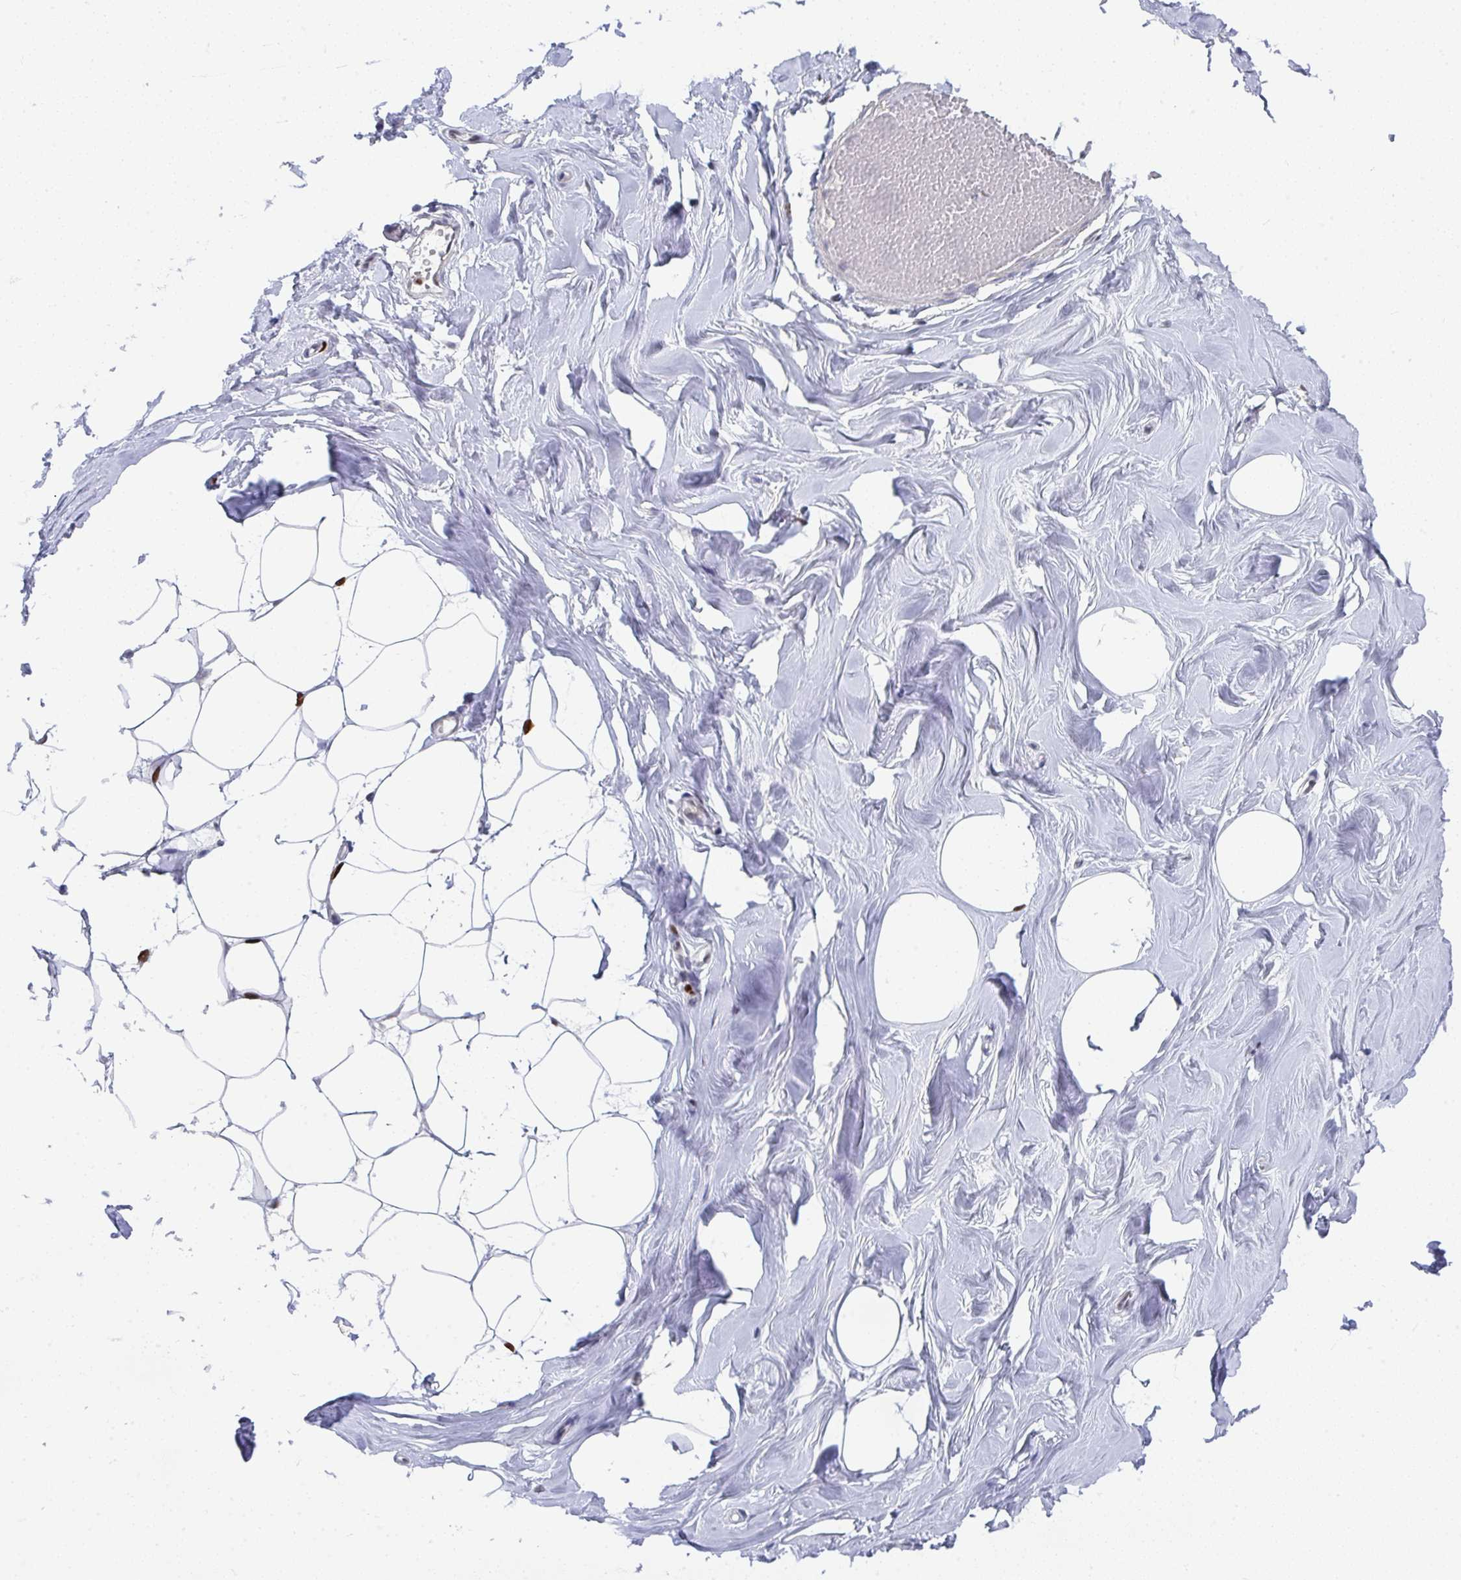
{"staining": {"intensity": "moderate", "quantity": "<25%", "location": "nuclear"}, "tissue": "breast", "cell_type": "Adipocytes", "image_type": "normal", "snomed": [{"axis": "morphology", "description": "Normal tissue, NOS"}, {"axis": "topography", "description": "Breast"}], "caption": "Breast stained for a protein (brown) shows moderate nuclear positive positivity in about <25% of adipocytes.", "gene": "JDP2", "patient": {"sex": "female", "age": 27}}